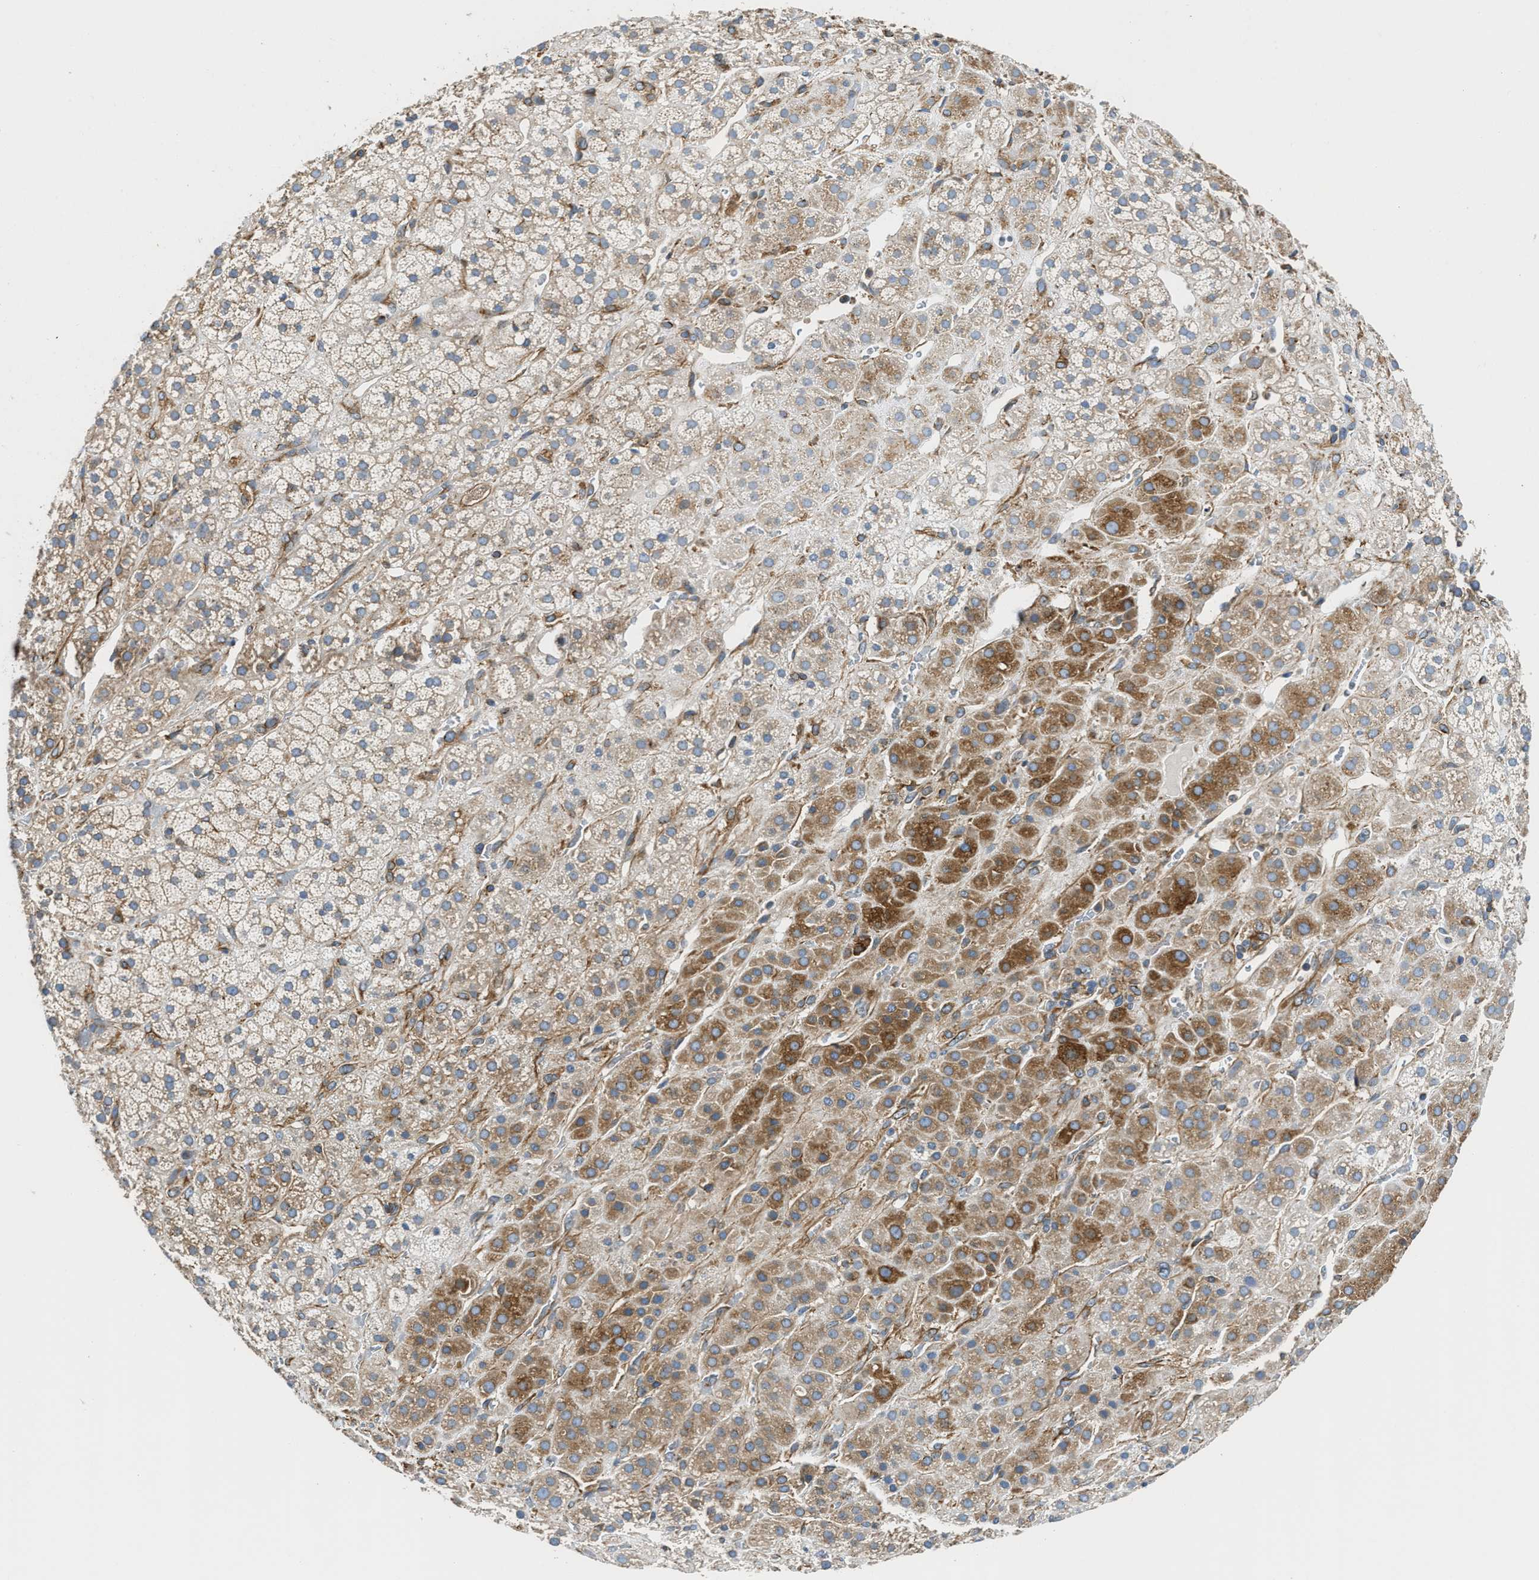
{"staining": {"intensity": "moderate", "quantity": ">75%", "location": "cytoplasmic/membranous"}, "tissue": "adrenal gland", "cell_type": "Glandular cells", "image_type": "normal", "snomed": [{"axis": "morphology", "description": "Normal tissue, NOS"}, {"axis": "topography", "description": "Adrenal gland"}], "caption": "Adrenal gland stained for a protein exhibits moderate cytoplasmic/membranous positivity in glandular cells.", "gene": "HSD17B12", "patient": {"sex": "male", "age": 56}}